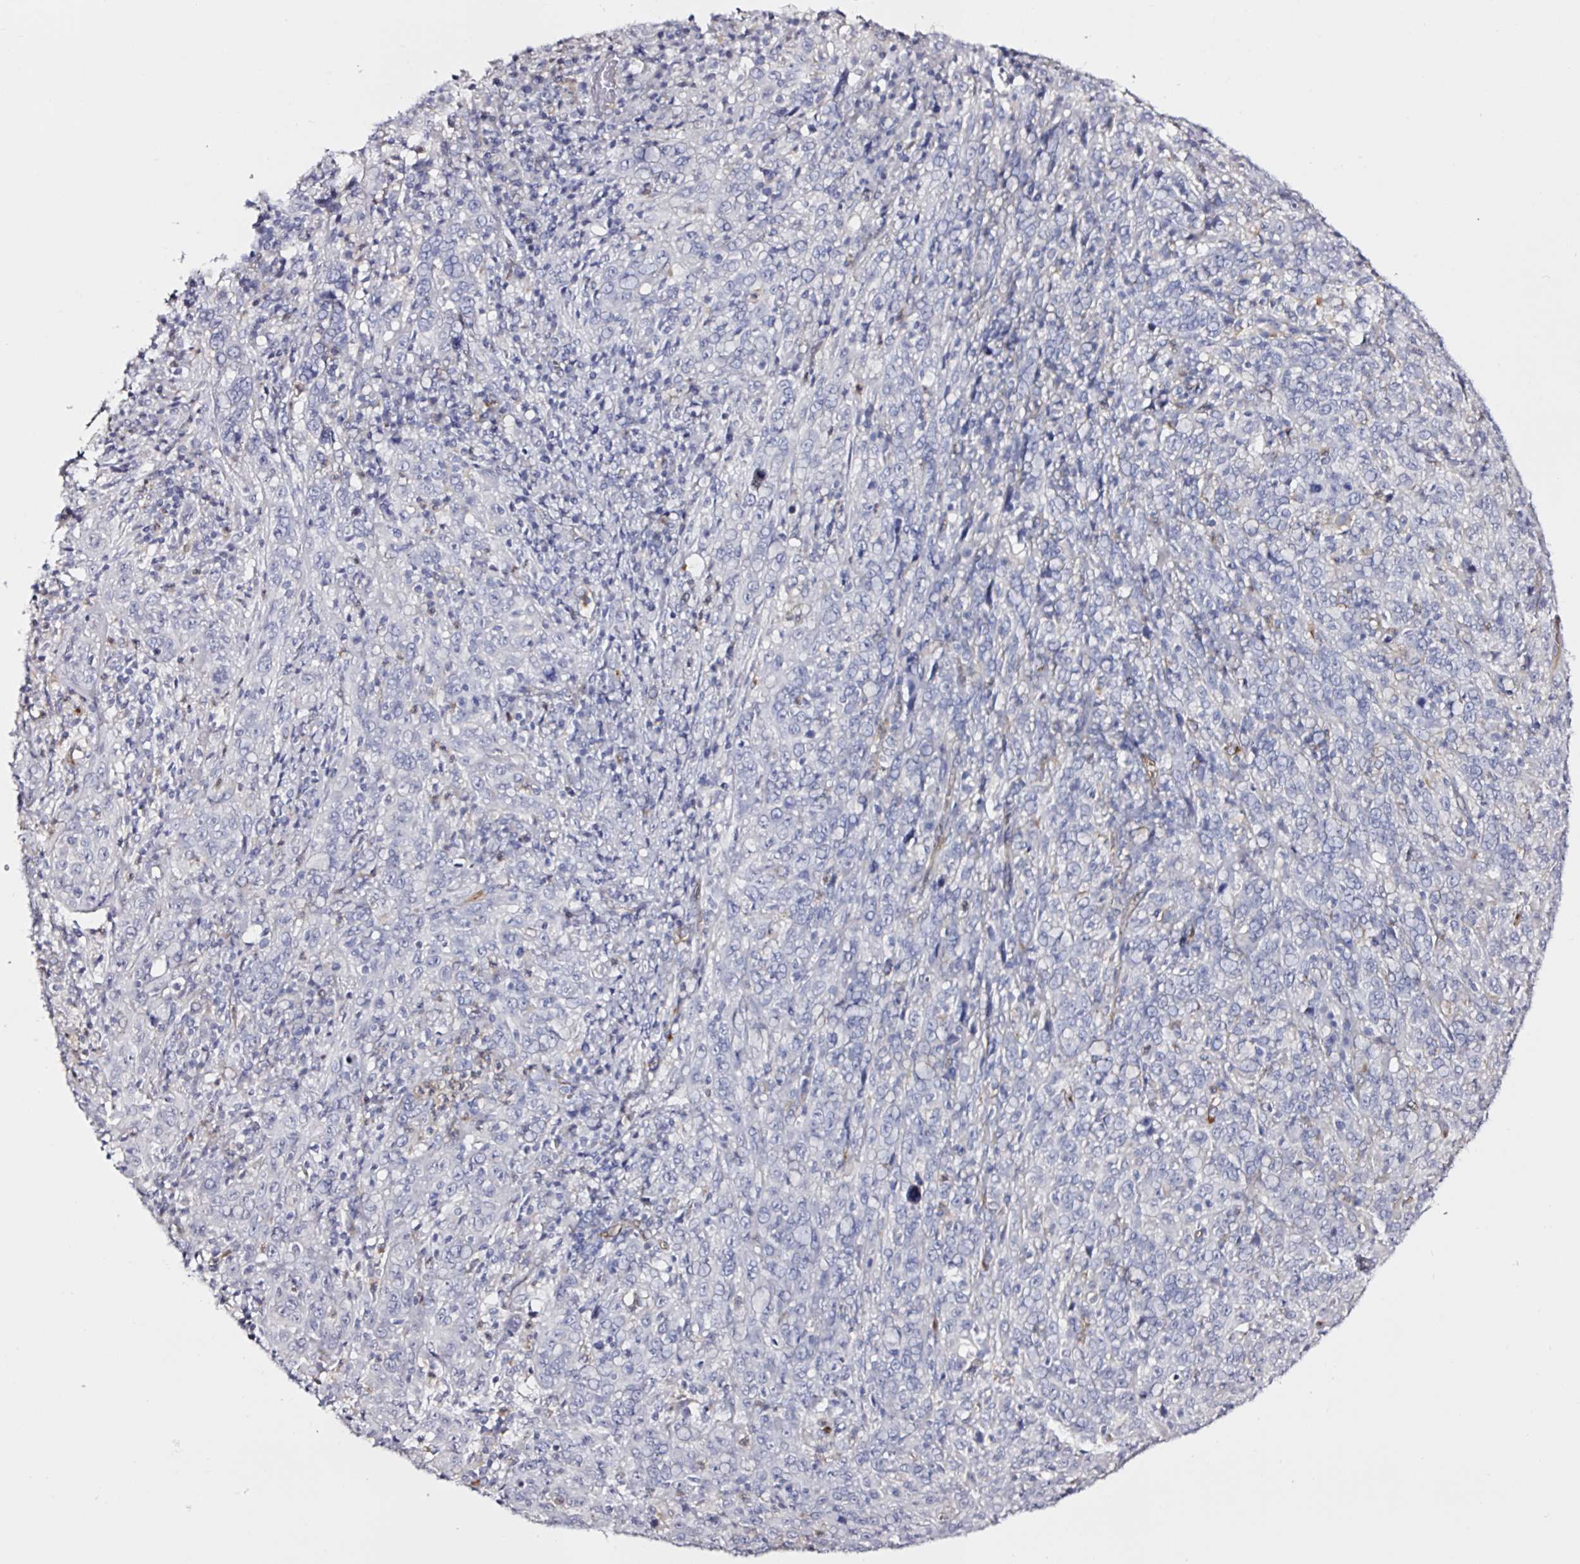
{"staining": {"intensity": "negative", "quantity": "none", "location": "none"}, "tissue": "cervical cancer", "cell_type": "Tumor cells", "image_type": "cancer", "snomed": [{"axis": "morphology", "description": "Squamous cell carcinoma, NOS"}, {"axis": "topography", "description": "Cervix"}], "caption": "This is an immunohistochemistry photomicrograph of cervical cancer (squamous cell carcinoma). There is no positivity in tumor cells.", "gene": "ACSBG2", "patient": {"sex": "female", "age": 46}}